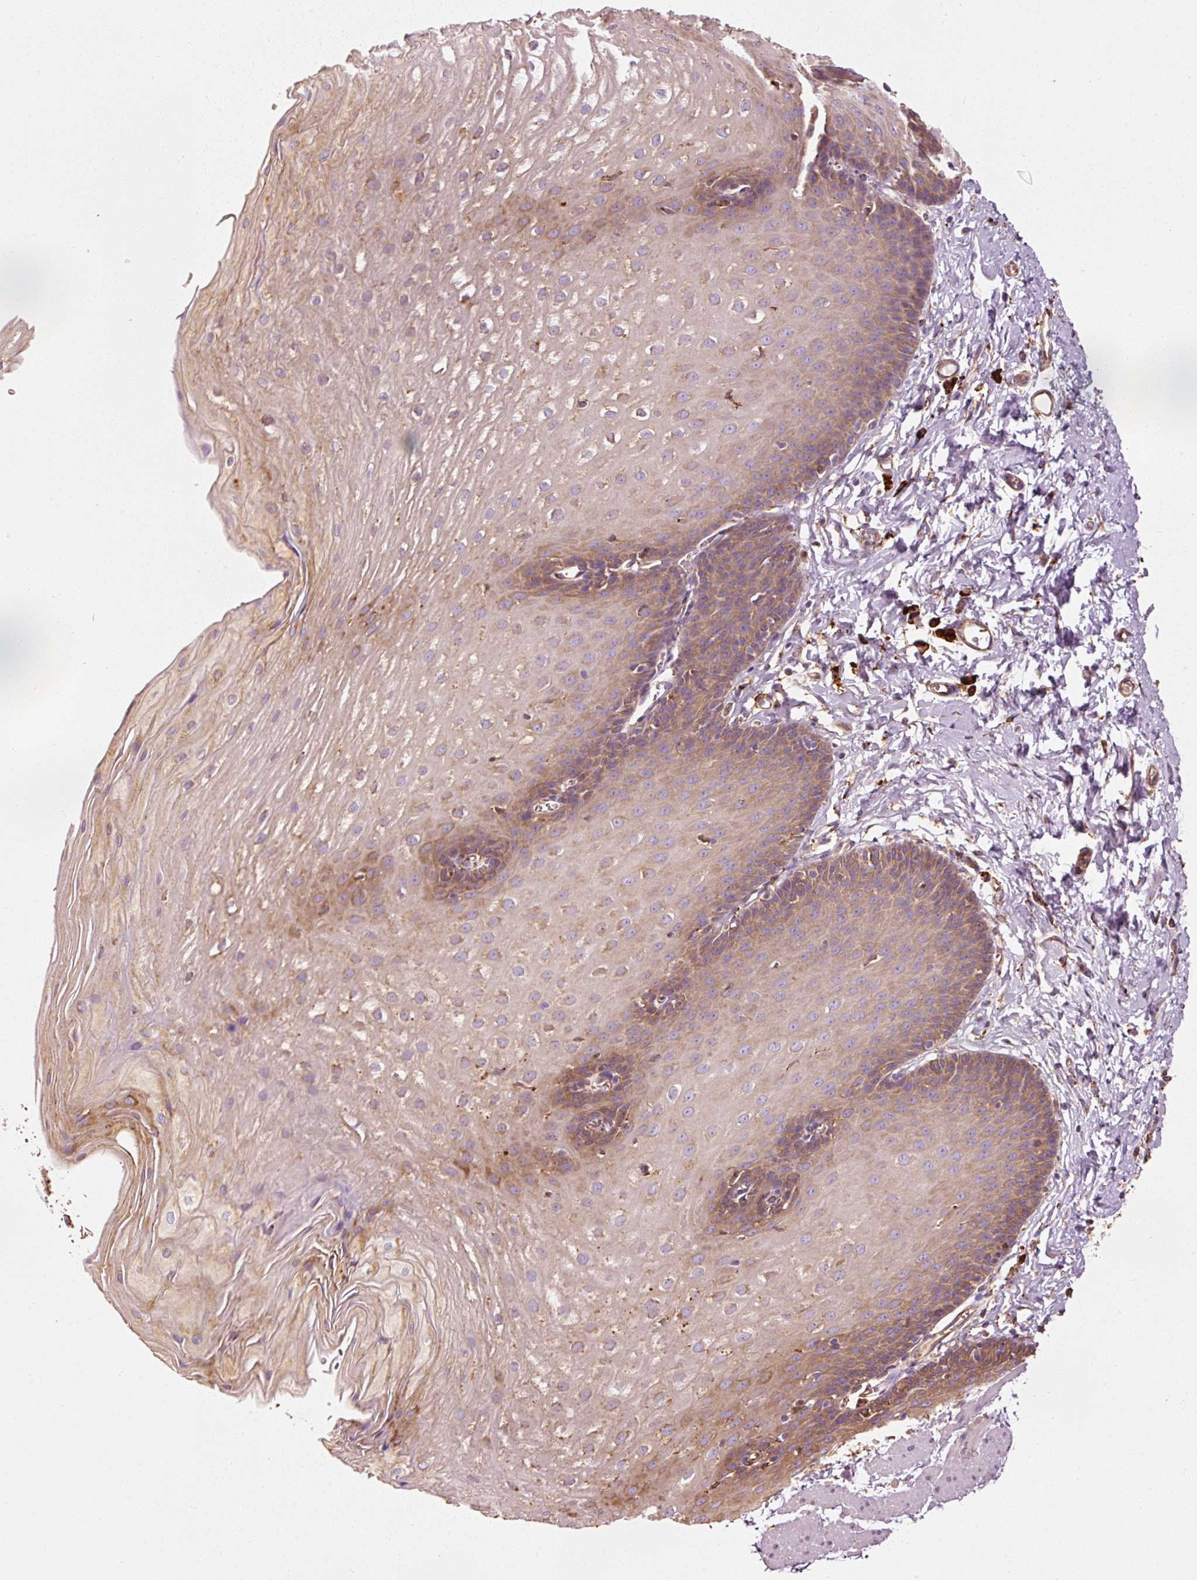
{"staining": {"intensity": "strong", "quantity": "25%-75%", "location": "cytoplasmic/membranous"}, "tissue": "esophagus", "cell_type": "Squamous epithelial cells", "image_type": "normal", "snomed": [{"axis": "morphology", "description": "Normal tissue, NOS"}, {"axis": "topography", "description": "Esophagus"}], "caption": "Immunohistochemical staining of unremarkable esophagus reveals strong cytoplasmic/membranous protein expression in about 25%-75% of squamous epithelial cells. (Brightfield microscopy of DAB IHC at high magnification).", "gene": "ENSG00000256500", "patient": {"sex": "male", "age": 70}}